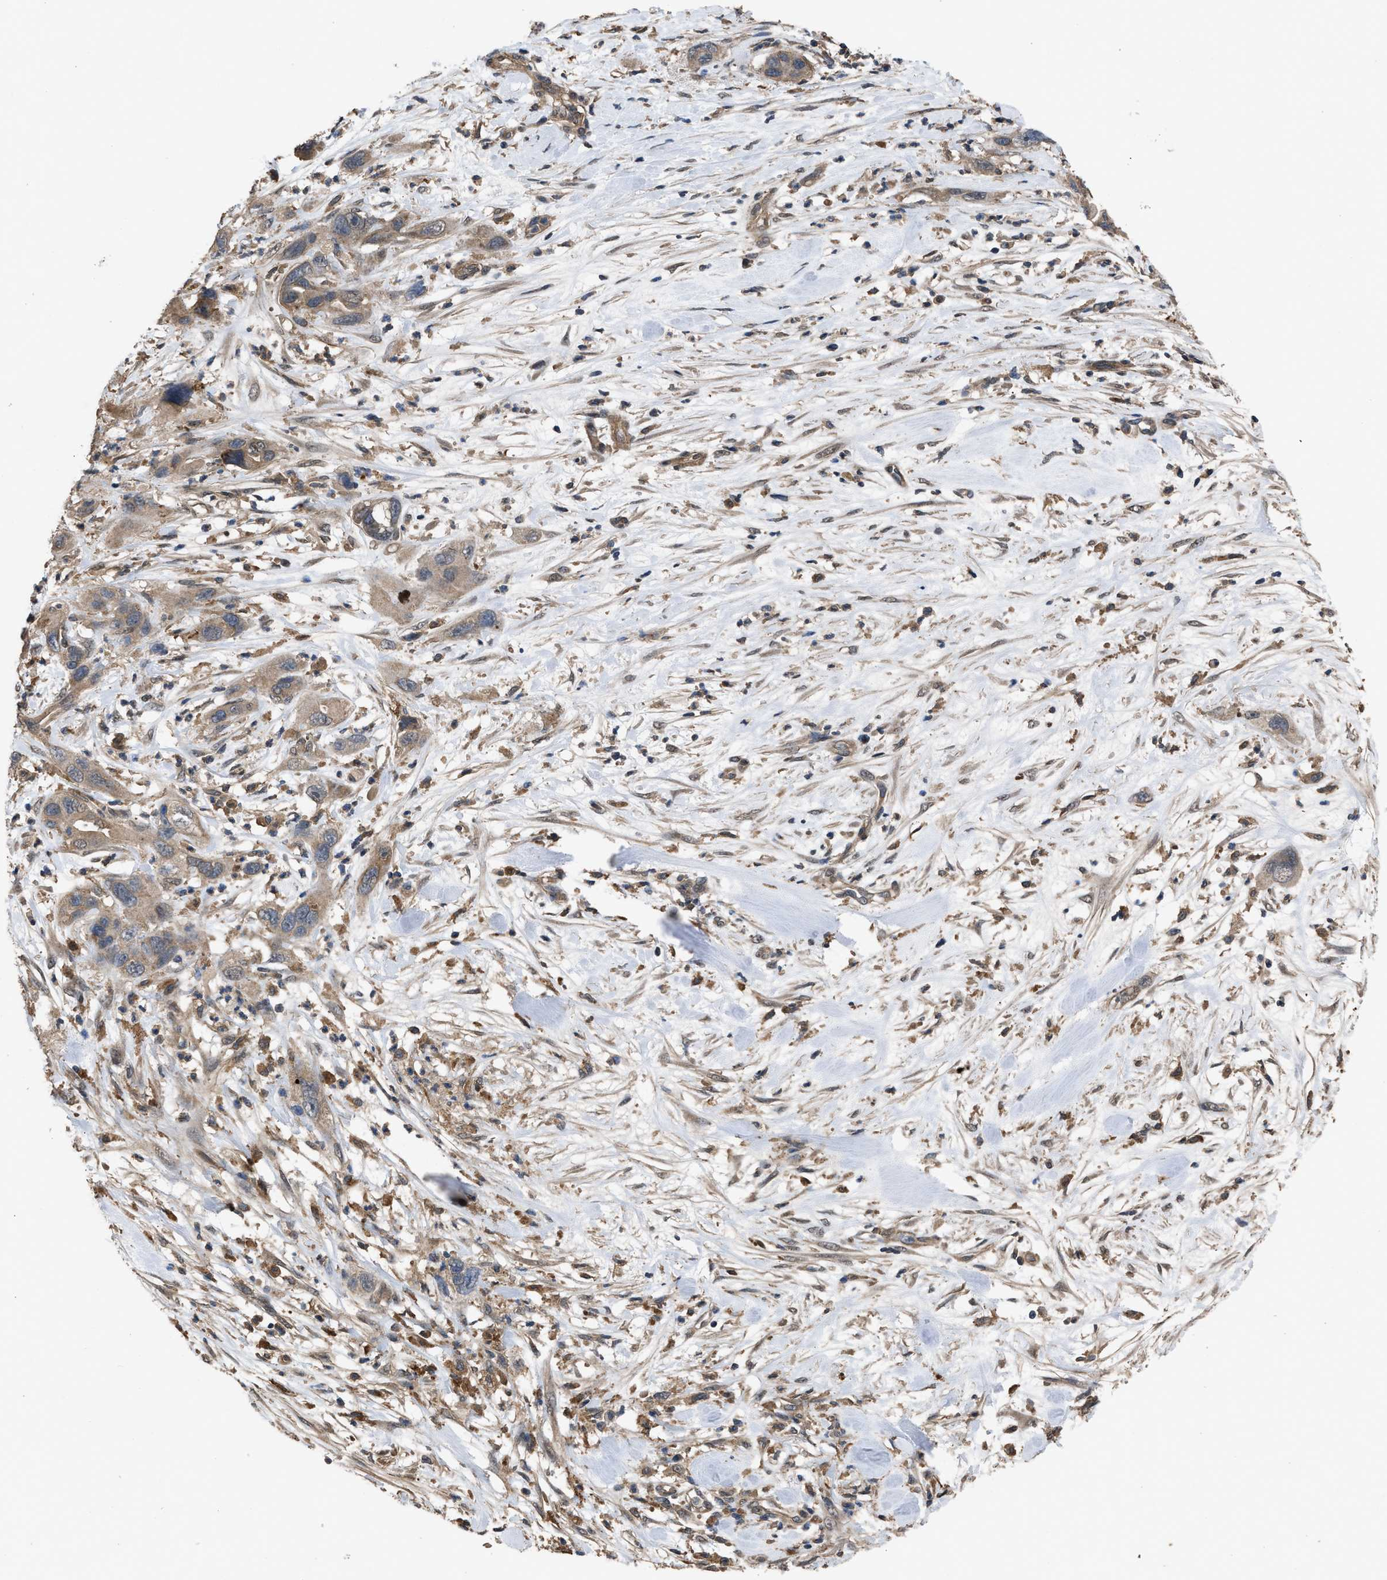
{"staining": {"intensity": "moderate", "quantity": ">75%", "location": "cytoplasmic/membranous"}, "tissue": "pancreatic cancer", "cell_type": "Tumor cells", "image_type": "cancer", "snomed": [{"axis": "morphology", "description": "Adenocarcinoma, NOS"}, {"axis": "topography", "description": "Pancreas"}], "caption": "There is medium levels of moderate cytoplasmic/membranous expression in tumor cells of pancreatic cancer (adenocarcinoma), as demonstrated by immunohistochemical staining (brown color).", "gene": "UTRN", "patient": {"sex": "female", "age": 71}}